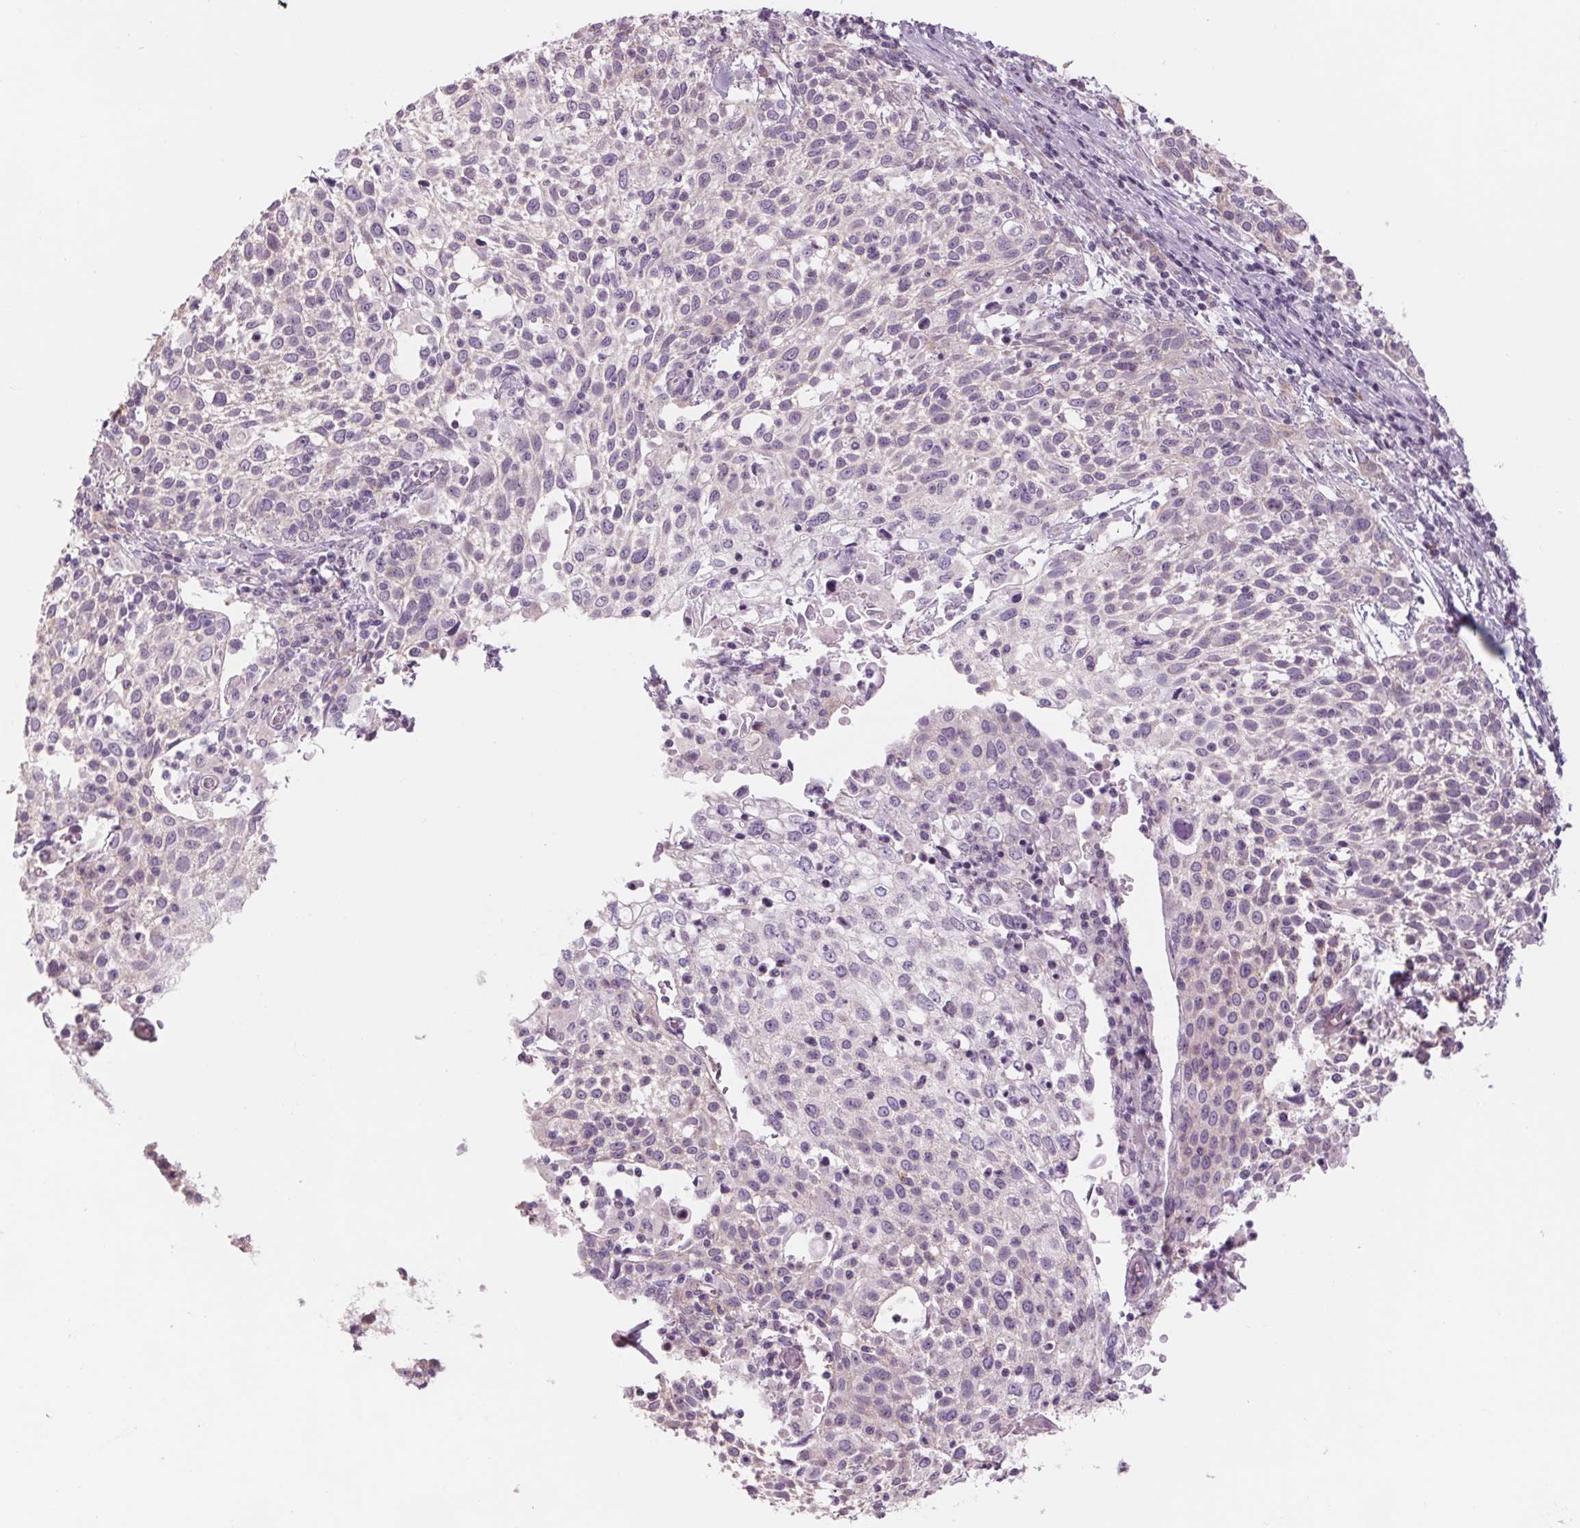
{"staining": {"intensity": "negative", "quantity": "none", "location": "none"}, "tissue": "cervical cancer", "cell_type": "Tumor cells", "image_type": "cancer", "snomed": [{"axis": "morphology", "description": "Squamous cell carcinoma, NOS"}, {"axis": "topography", "description": "Cervix"}], "caption": "There is no significant staining in tumor cells of cervical cancer. (Stains: DAB IHC with hematoxylin counter stain, Microscopy: brightfield microscopy at high magnification).", "gene": "SAMD5", "patient": {"sex": "female", "age": 61}}